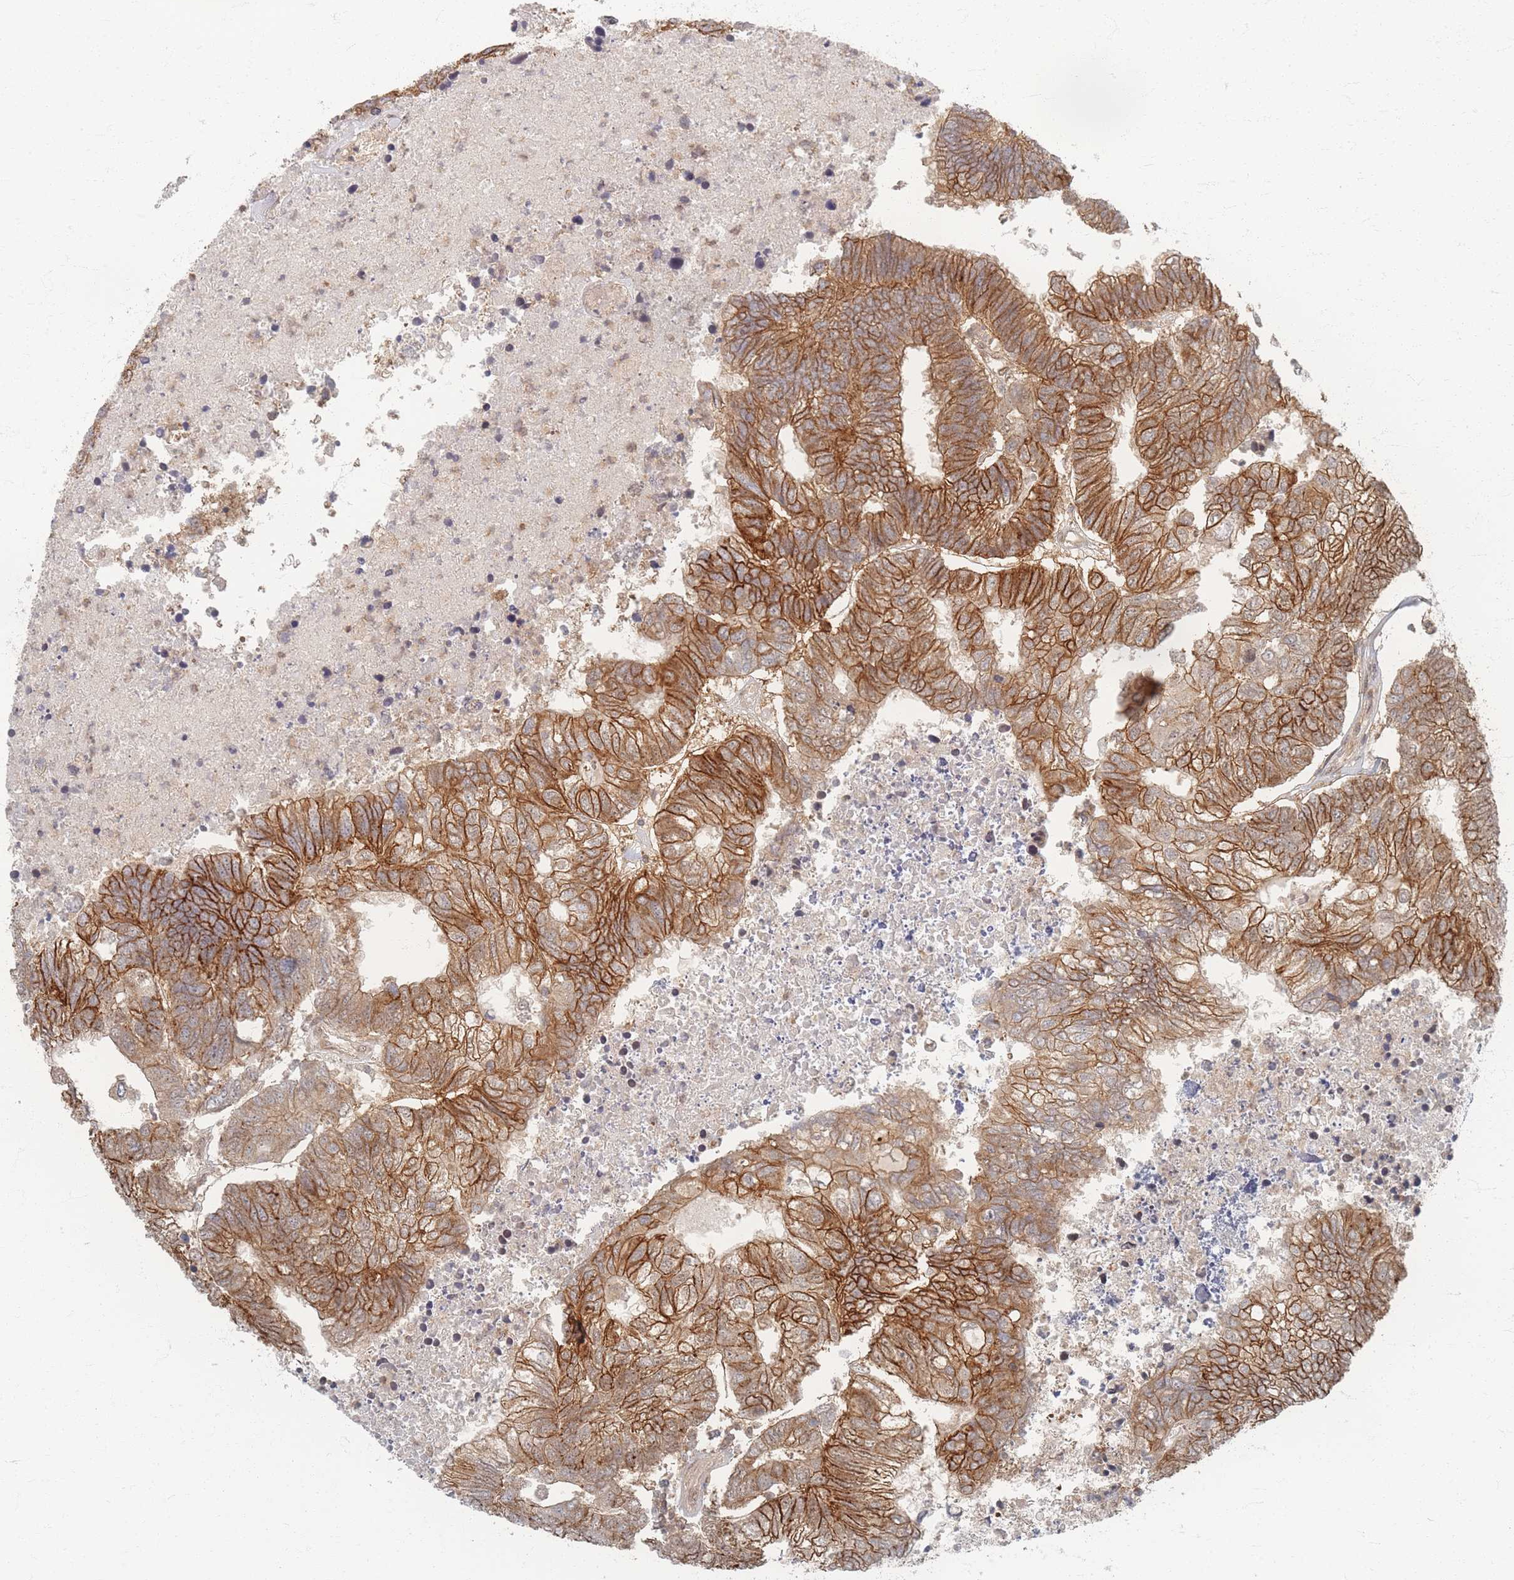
{"staining": {"intensity": "strong", "quantity": ">75%", "location": "cytoplasmic/membranous"}, "tissue": "colorectal cancer", "cell_type": "Tumor cells", "image_type": "cancer", "snomed": [{"axis": "morphology", "description": "Adenocarcinoma, NOS"}, {"axis": "topography", "description": "Colon"}], "caption": "Immunohistochemical staining of human adenocarcinoma (colorectal) demonstrates high levels of strong cytoplasmic/membranous protein expression in approximately >75% of tumor cells. (DAB (3,3'-diaminobenzidine) = brown stain, brightfield microscopy at high magnification).", "gene": "PSMD9", "patient": {"sex": "female", "age": 48}}